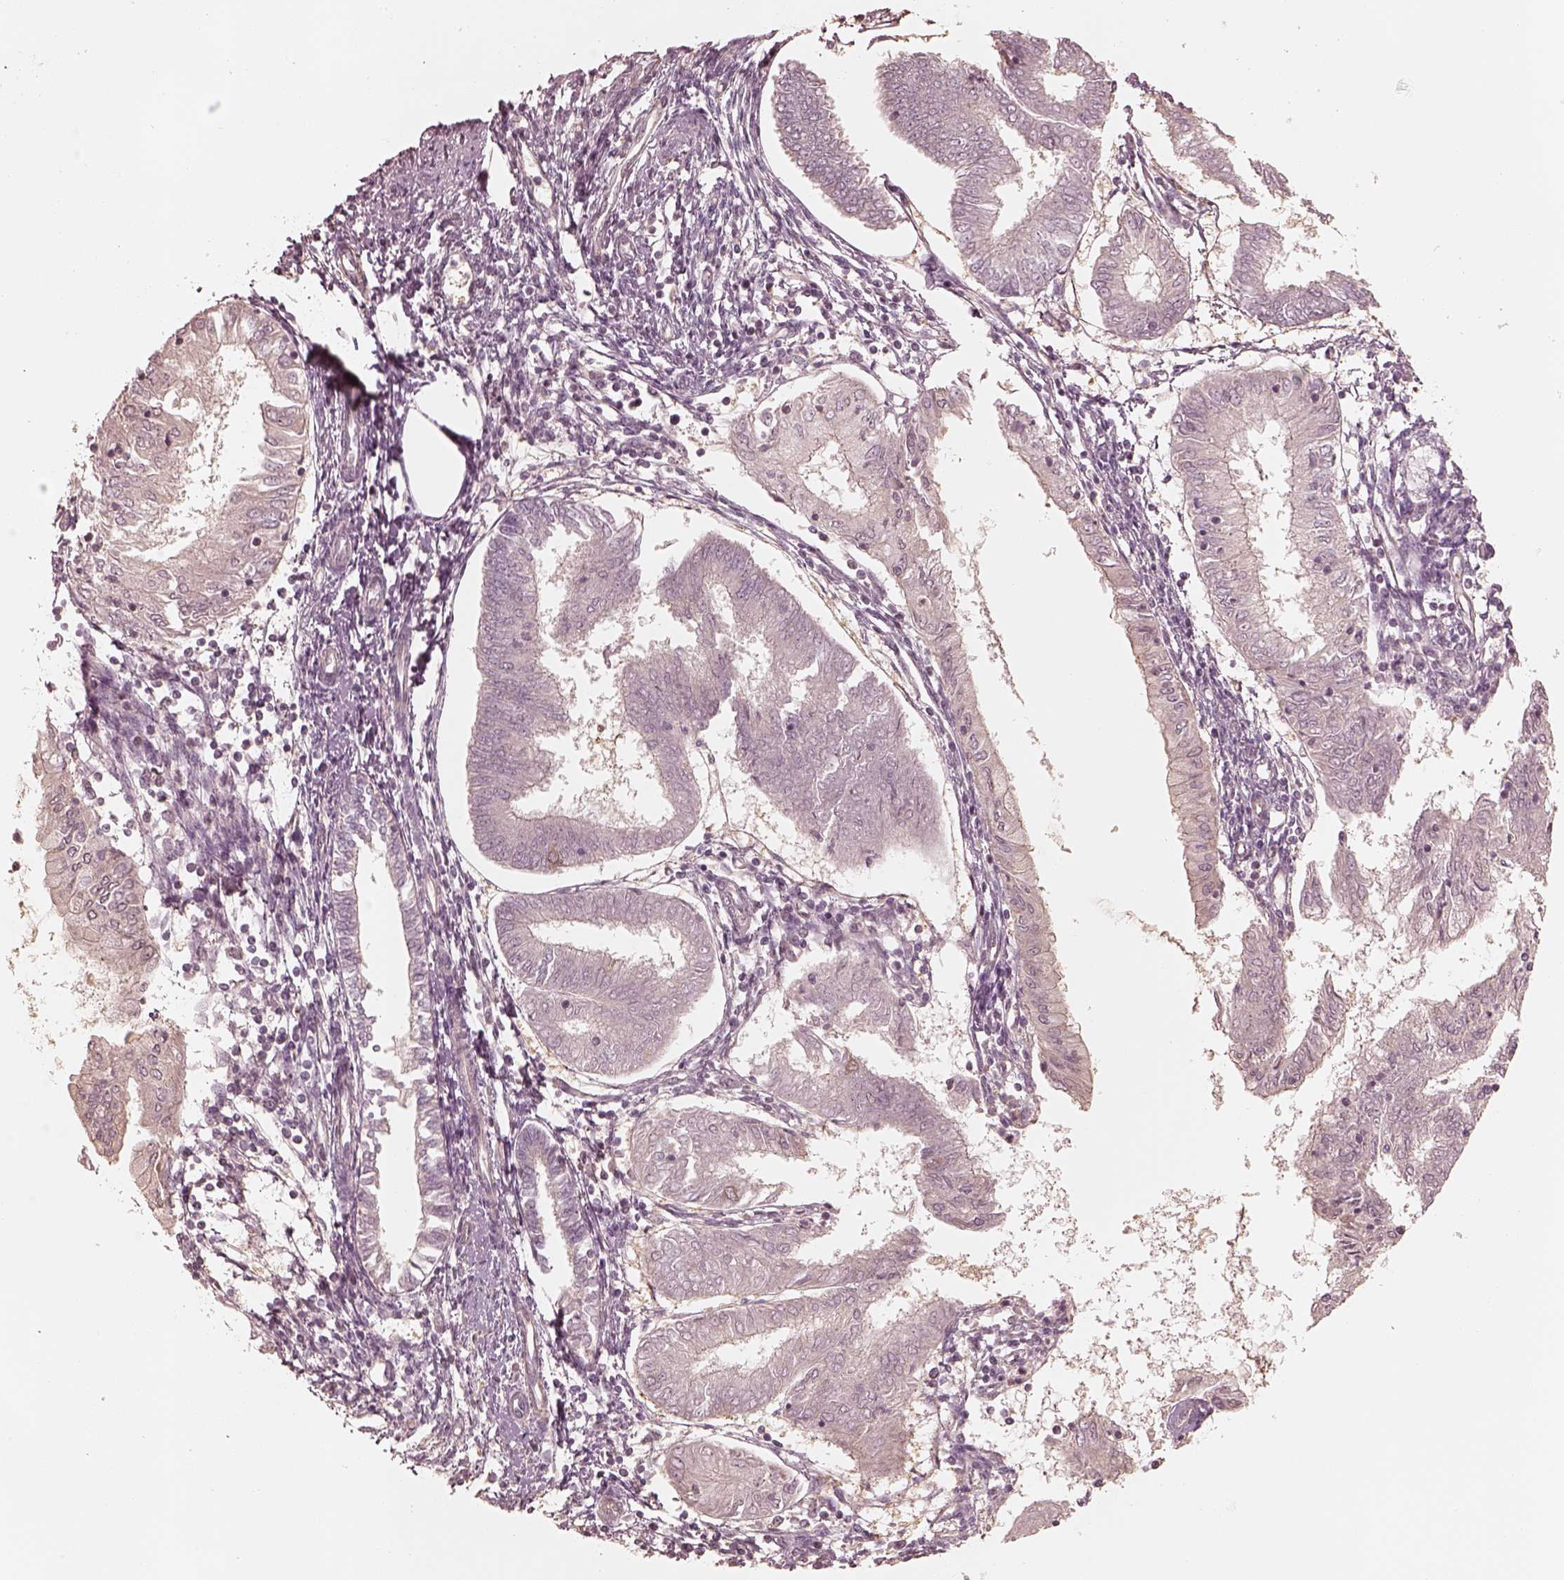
{"staining": {"intensity": "negative", "quantity": "none", "location": "none"}, "tissue": "endometrial cancer", "cell_type": "Tumor cells", "image_type": "cancer", "snomed": [{"axis": "morphology", "description": "Adenocarcinoma, NOS"}, {"axis": "topography", "description": "Endometrium"}], "caption": "The micrograph exhibits no staining of tumor cells in endometrial adenocarcinoma.", "gene": "KIF5C", "patient": {"sex": "female", "age": 68}}